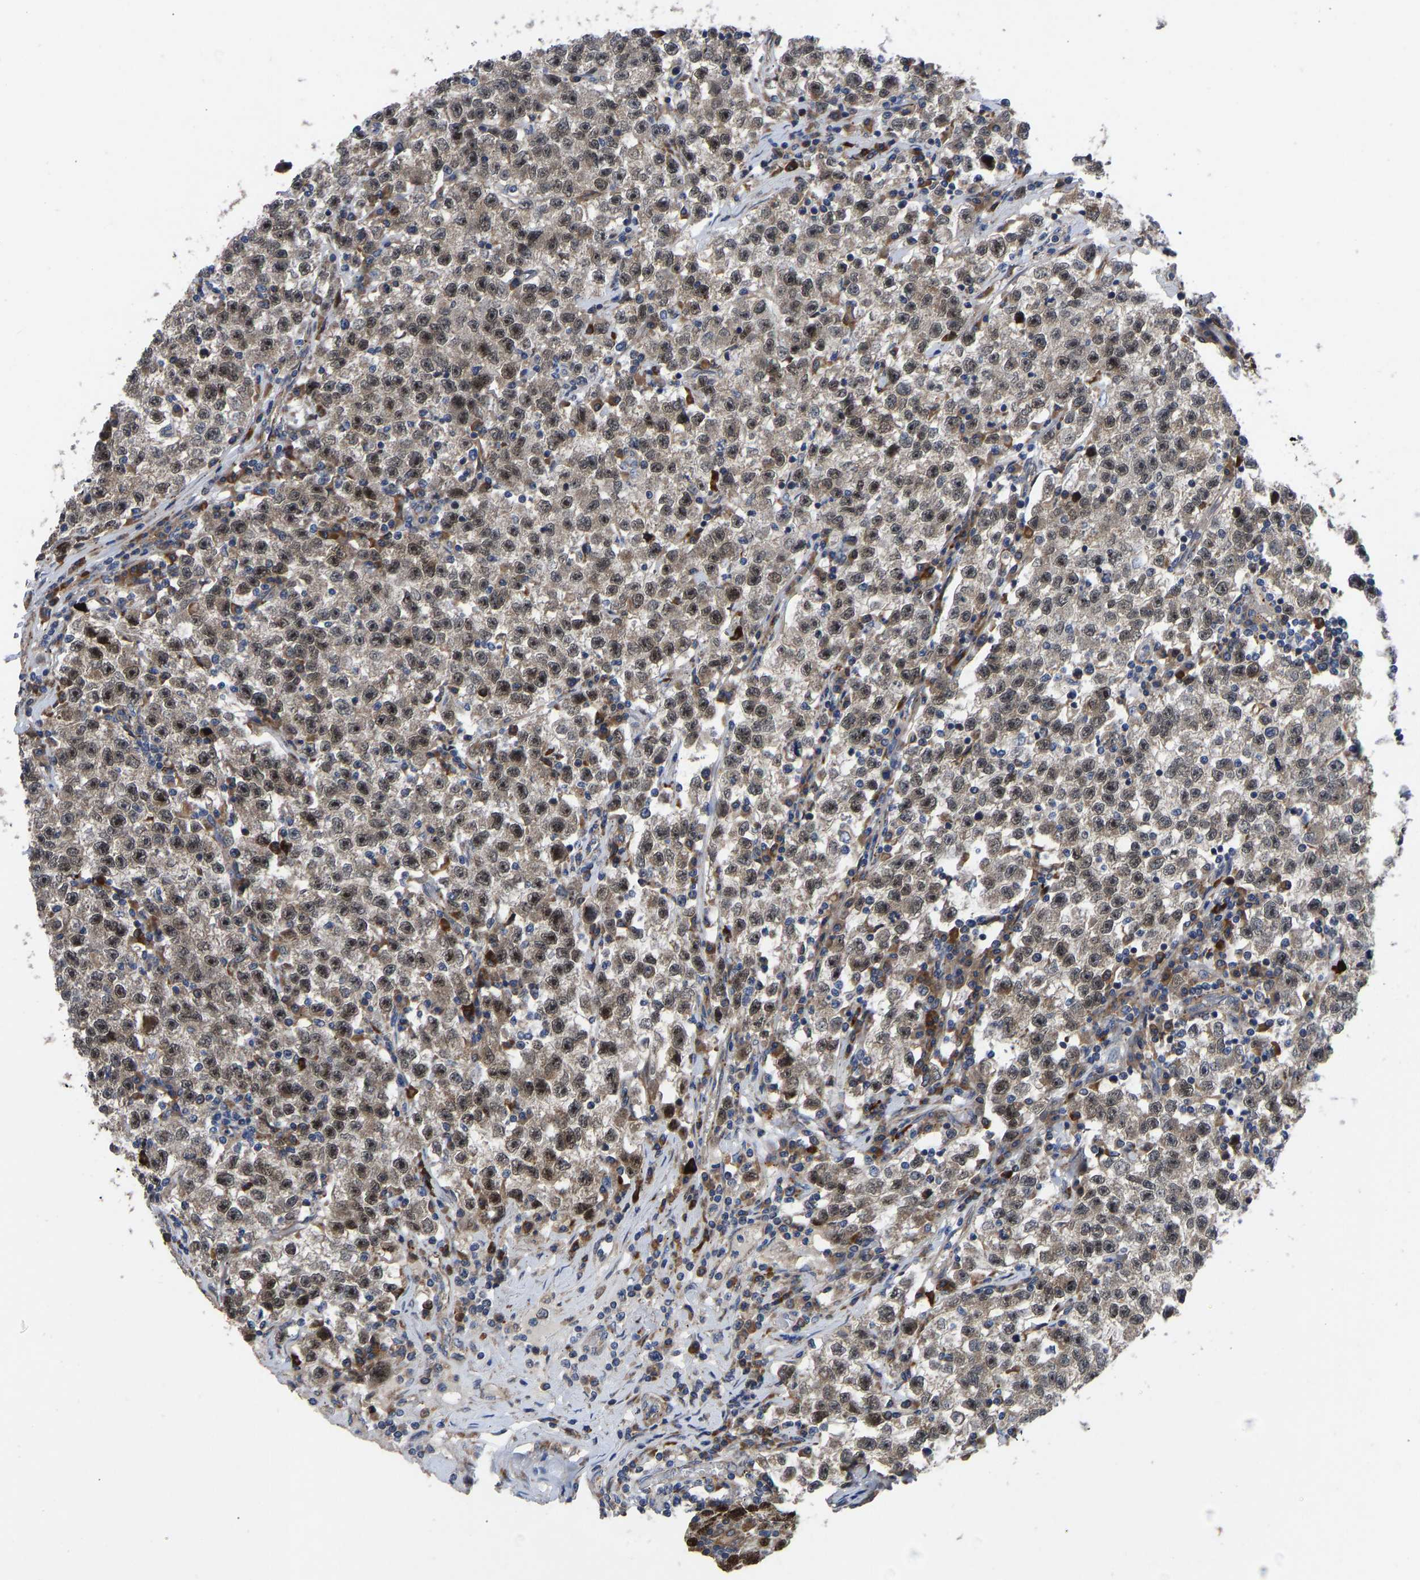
{"staining": {"intensity": "moderate", "quantity": ">75%", "location": "cytoplasmic/membranous,nuclear"}, "tissue": "testis cancer", "cell_type": "Tumor cells", "image_type": "cancer", "snomed": [{"axis": "morphology", "description": "Seminoma, NOS"}, {"axis": "topography", "description": "Testis"}], "caption": "Brown immunohistochemical staining in human testis cancer (seminoma) exhibits moderate cytoplasmic/membranous and nuclear expression in approximately >75% of tumor cells.", "gene": "TMEM38B", "patient": {"sex": "male", "age": 22}}